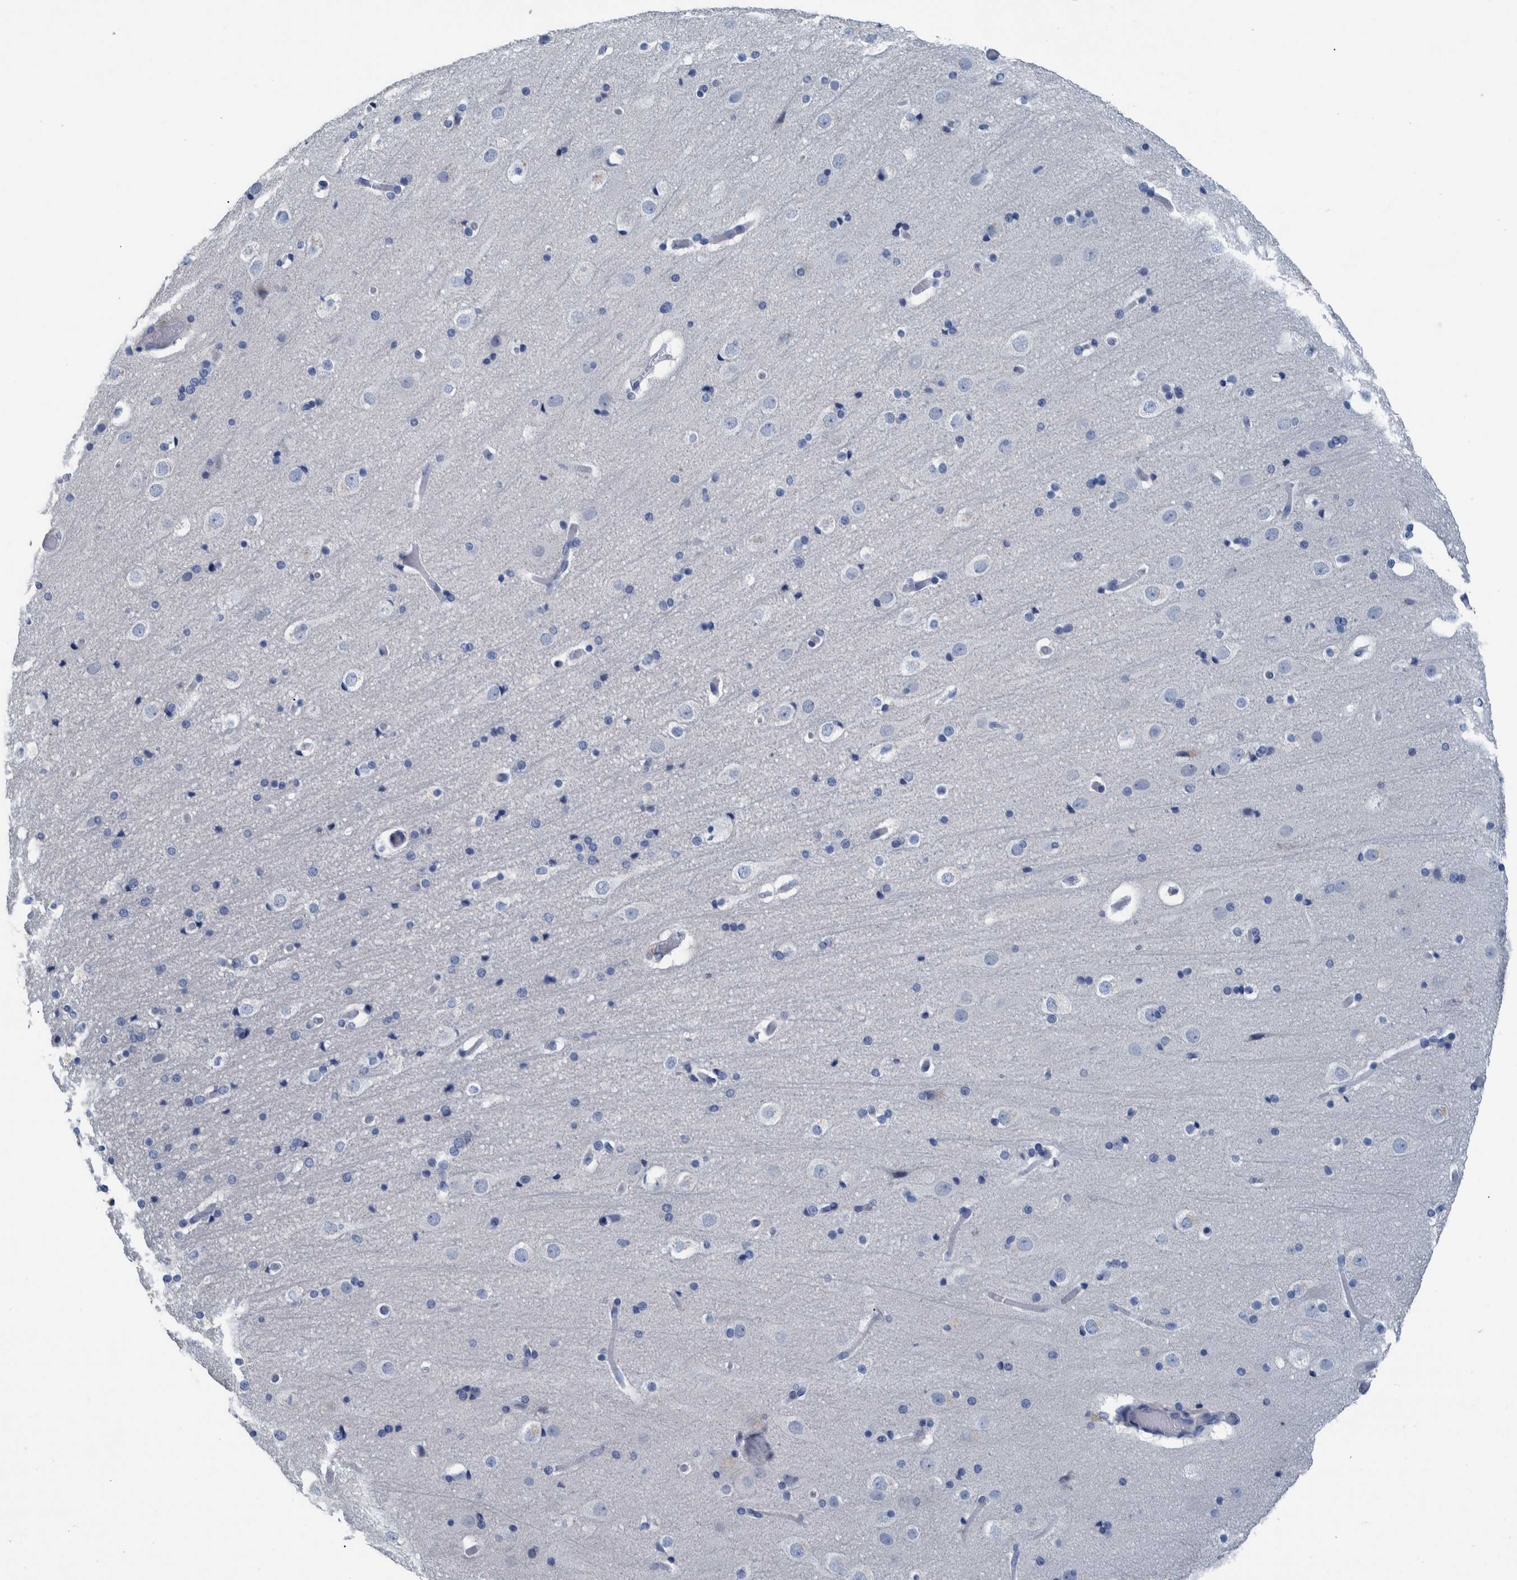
{"staining": {"intensity": "negative", "quantity": "none", "location": "none"}, "tissue": "cerebral cortex", "cell_type": "Endothelial cells", "image_type": "normal", "snomed": [{"axis": "morphology", "description": "Normal tissue, NOS"}, {"axis": "topography", "description": "Cerebral cortex"}], "caption": "Cerebral cortex was stained to show a protein in brown. There is no significant expression in endothelial cells. (Stains: DAB (3,3'-diaminobenzidine) immunohistochemistry with hematoxylin counter stain, Microscopy: brightfield microscopy at high magnification).", "gene": "IDO1", "patient": {"sex": "male", "age": 57}}